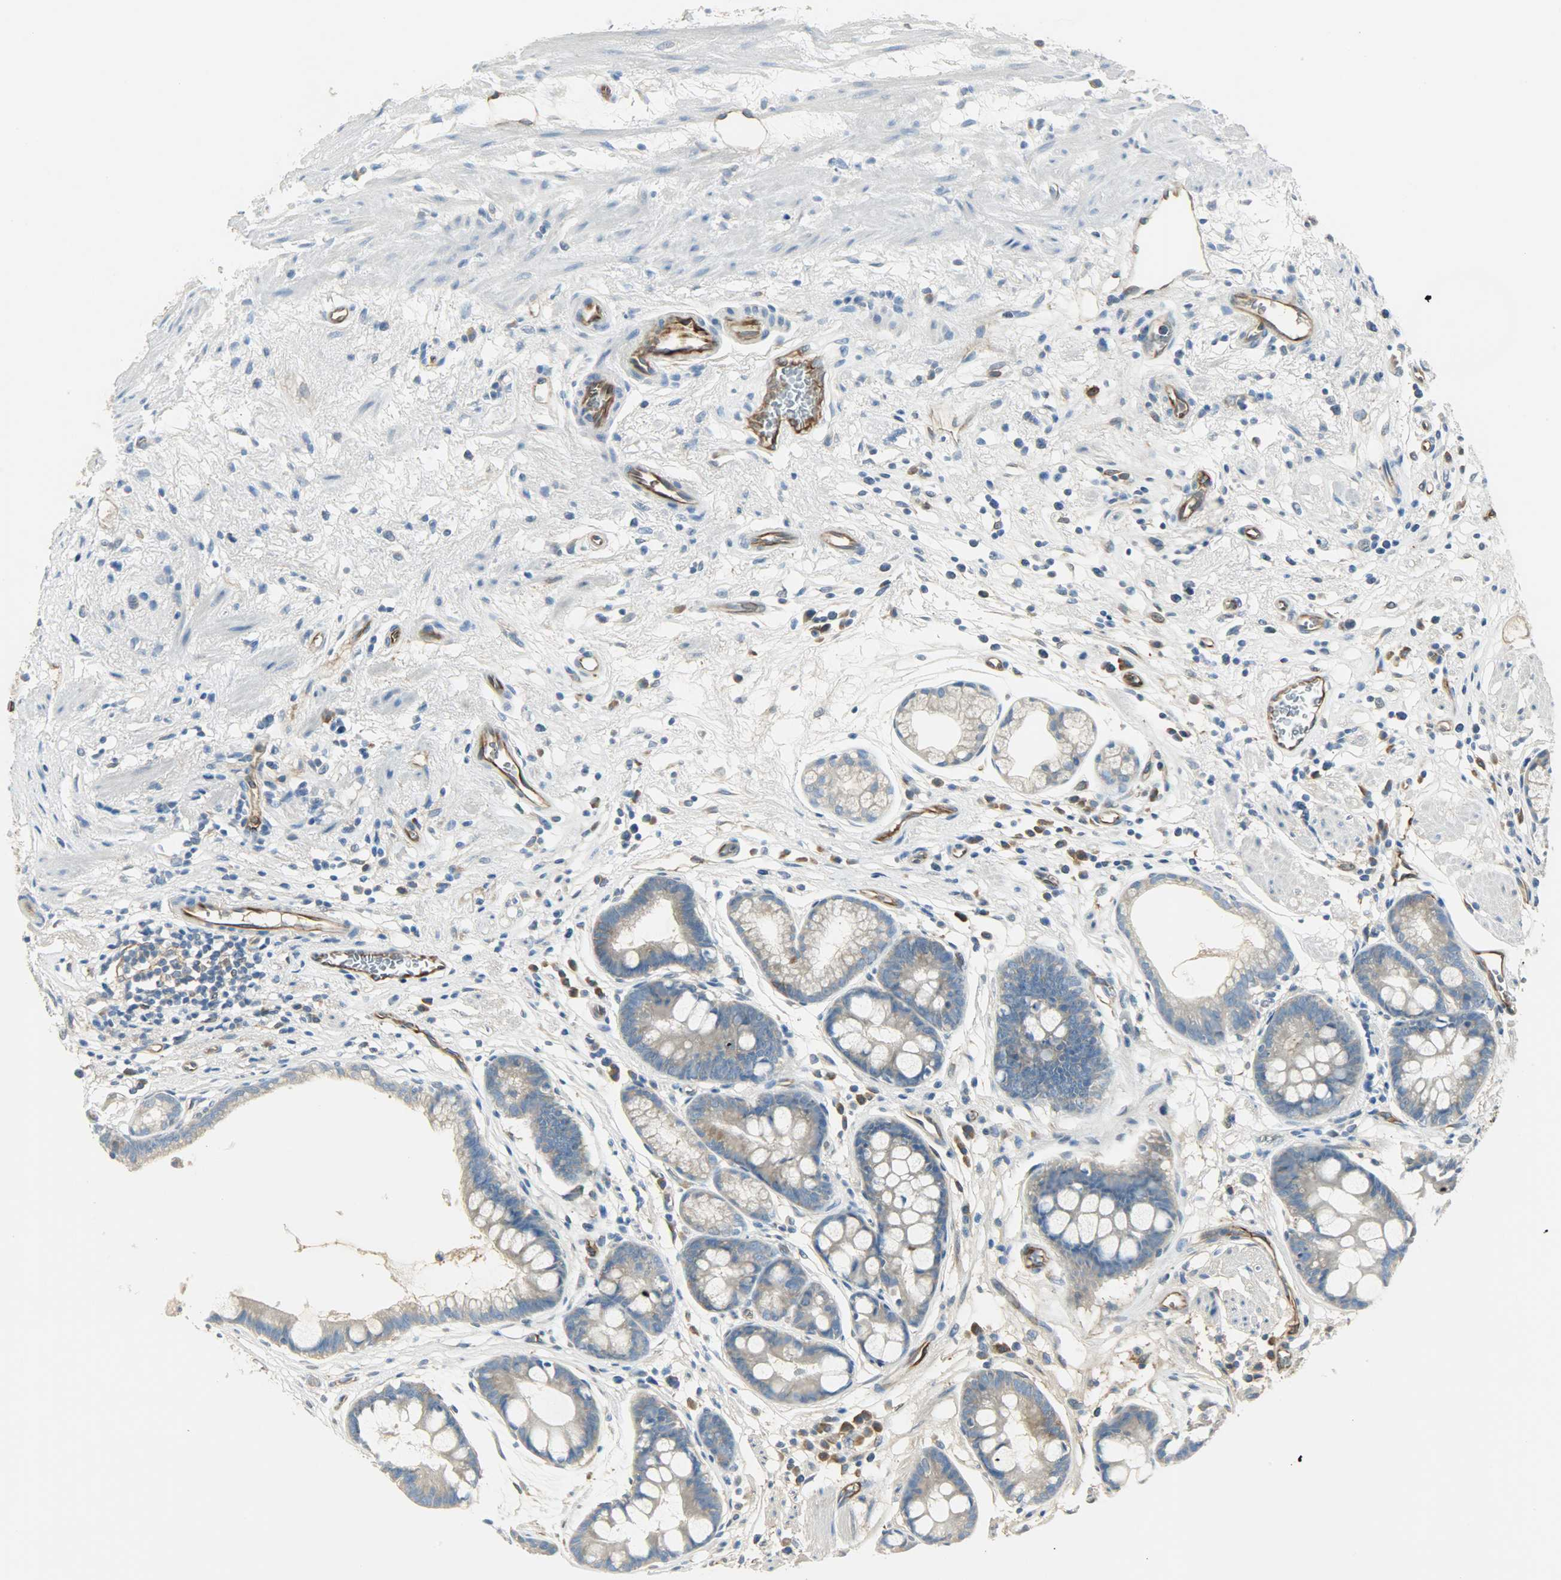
{"staining": {"intensity": "moderate", "quantity": ">75%", "location": "cytoplasmic/membranous"}, "tissue": "stomach", "cell_type": "Glandular cells", "image_type": "normal", "snomed": [{"axis": "morphology", "description": "Normal tissue, NOS"}, {"axis": "morphology", "description": "Inflammation, NOS"}, {"axis": "topography", "description": "Stomach, lower"}], "caption": "Protein staining of unremarkable stomach displays moderate cytoplasmic/membranous positivity in approximately >75% of glandular cells. (DAB (3,3'-diaminobenzidine) IHC with brightfield microscopy, high magnification).", "gene": "WARS1", "patient": {"sex": "male", "age": 59}}